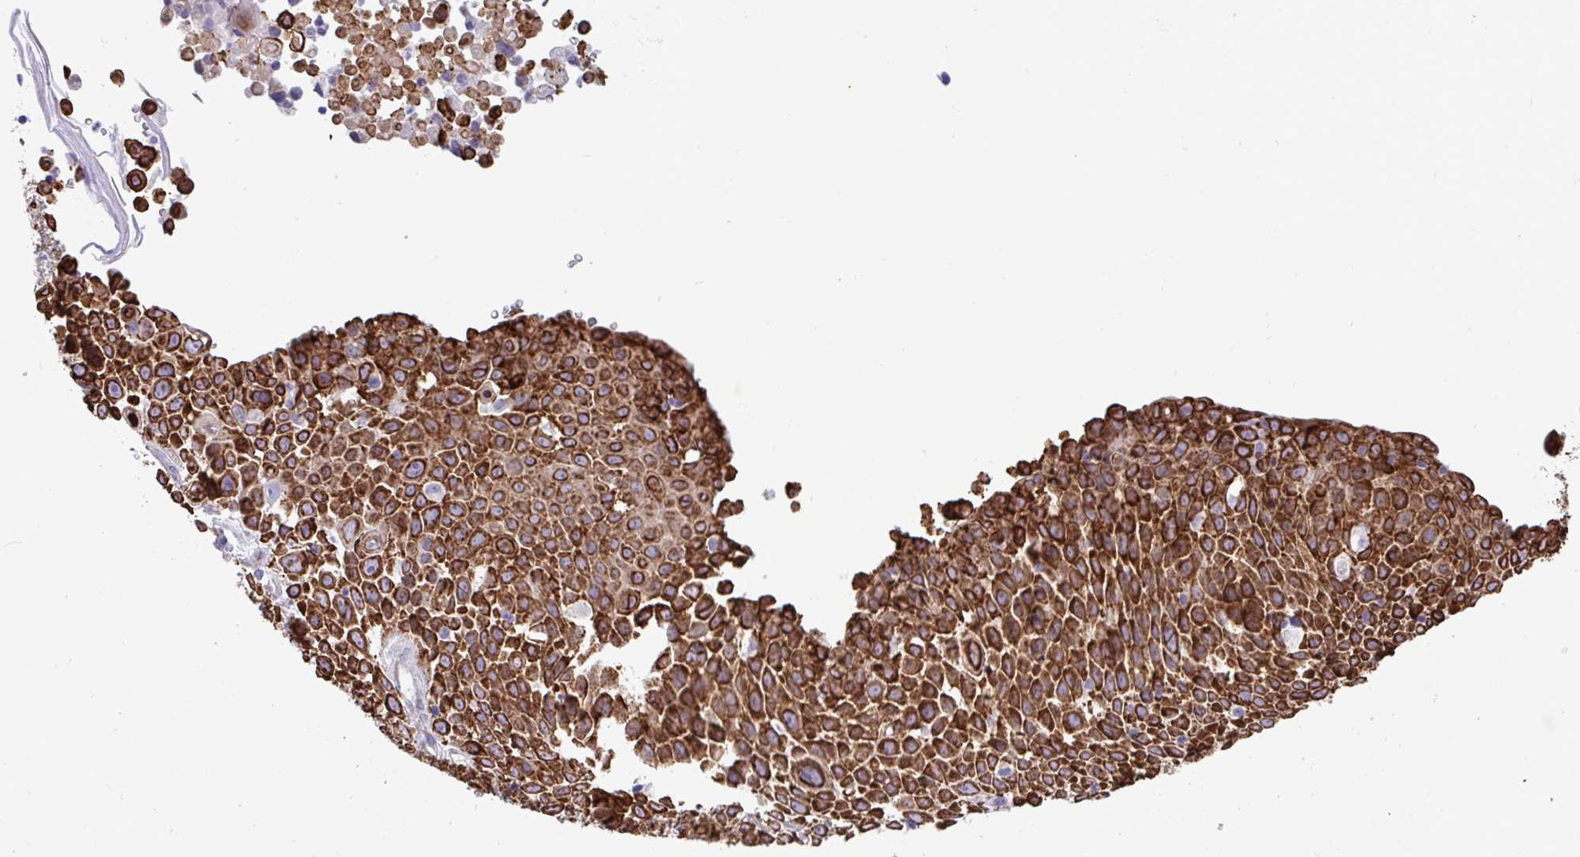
{"staining": {"intensity": "strong", "quantity": ">75%", "location": "cytoplasmic/membranous"}, "tissue": "lung cancer", "cell_type": "Tumor cells", "image_type": "cancer", "snomed": [{"axis": "morphology", "description": "Squamous cell carcinoma, NOS"}, {"axis": "morphology", "description": "Squamous cell carcinoma, metastatic, NOS"}, {"axis": "topography", "description": "Lymph node"}, {"axis": "topography", "description": "Lung"}], "caption": "This image exhibits IHC staining of lung metastatic squamous cell carcinoma, with high strong cytoplasmic/membranous staining in about >75% of tumor cells.", "gene": "ASPH", "patient": {"sex": "female", "age": 62}}